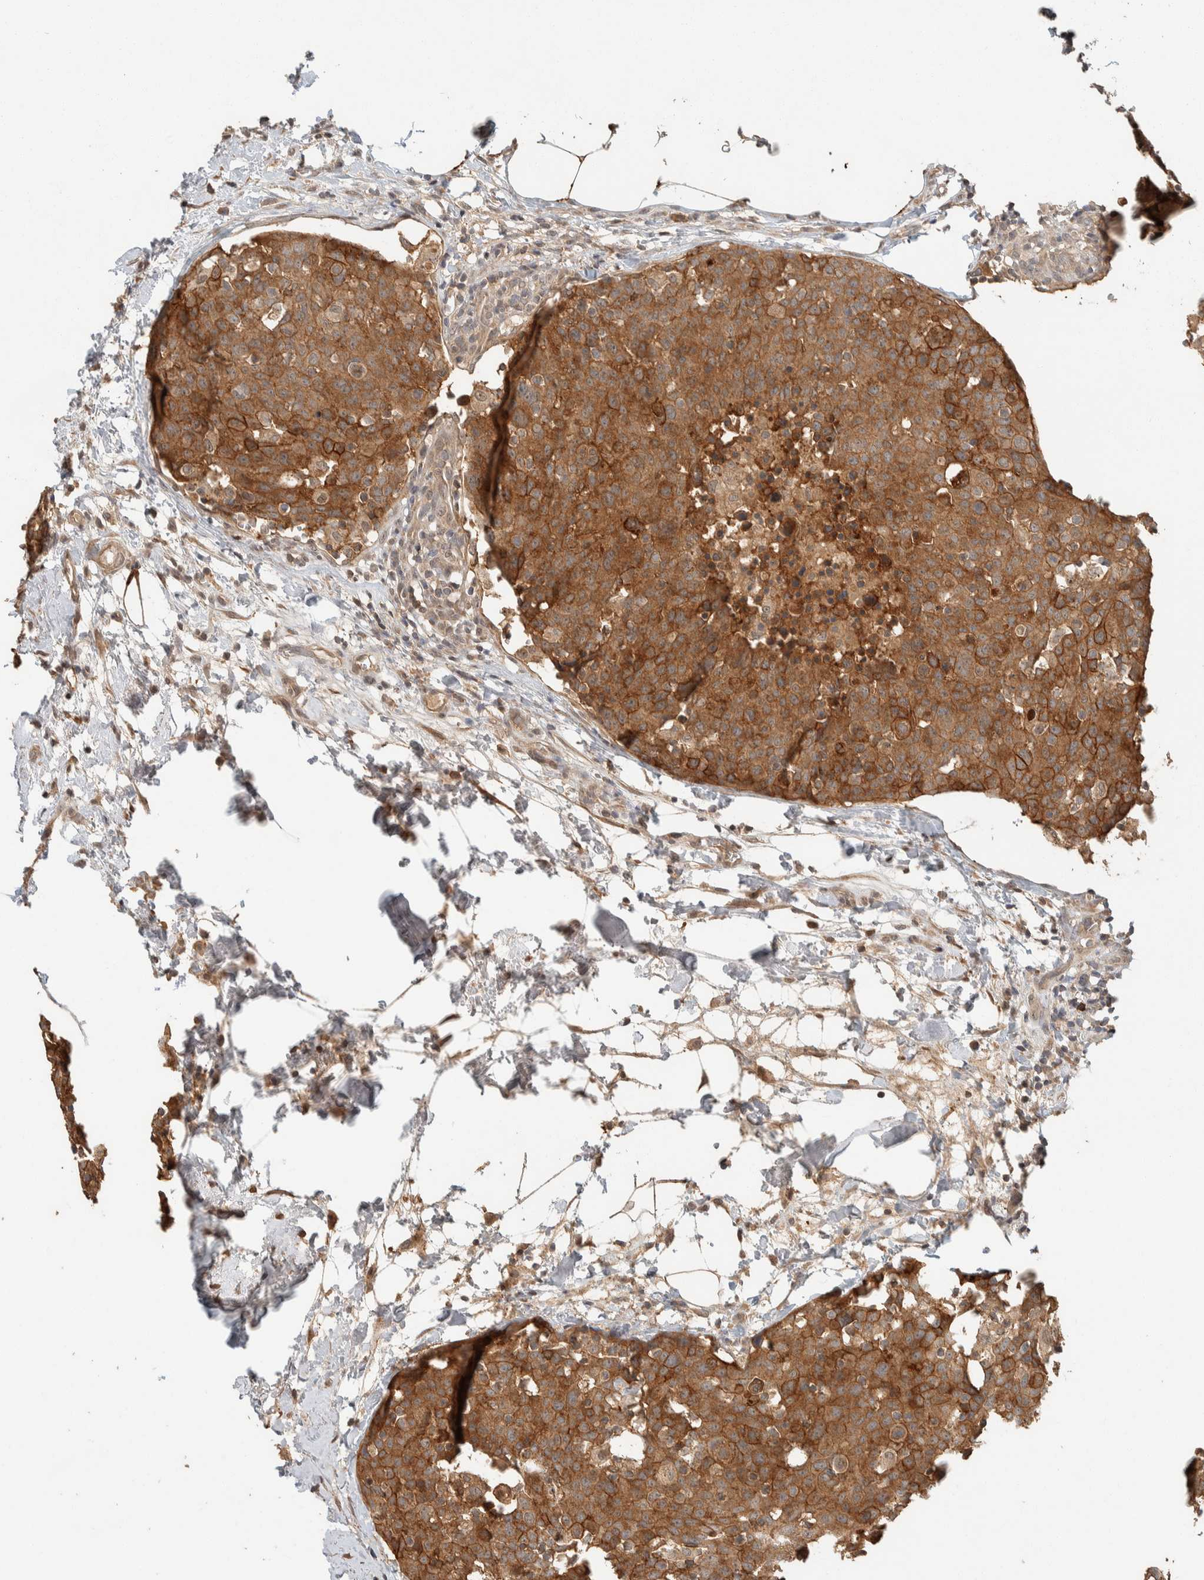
{"staining": {"intensity": "strong", "quantity": ">75%", "location": "cytoplasmic/membranous"}, "tissue": "breast cancer", "cell_type": "Tumor cells", "image_type": "cancer", "snomed": [{"axis": "morphology", "description": "Normal tissue, NOS"}, {"axis": "morphology", "description": "Duct carcinoma"}, {"axis": "topography", "description": "Breast"}], "caption": "Tumor cells show high levels of strong cytoplasmic/membranous staining in approximately >75% of cells in breast infiltrating ductal carcinoma.", "gene": "ZNF567", "patient": {"sex": "female", "age": 37}}